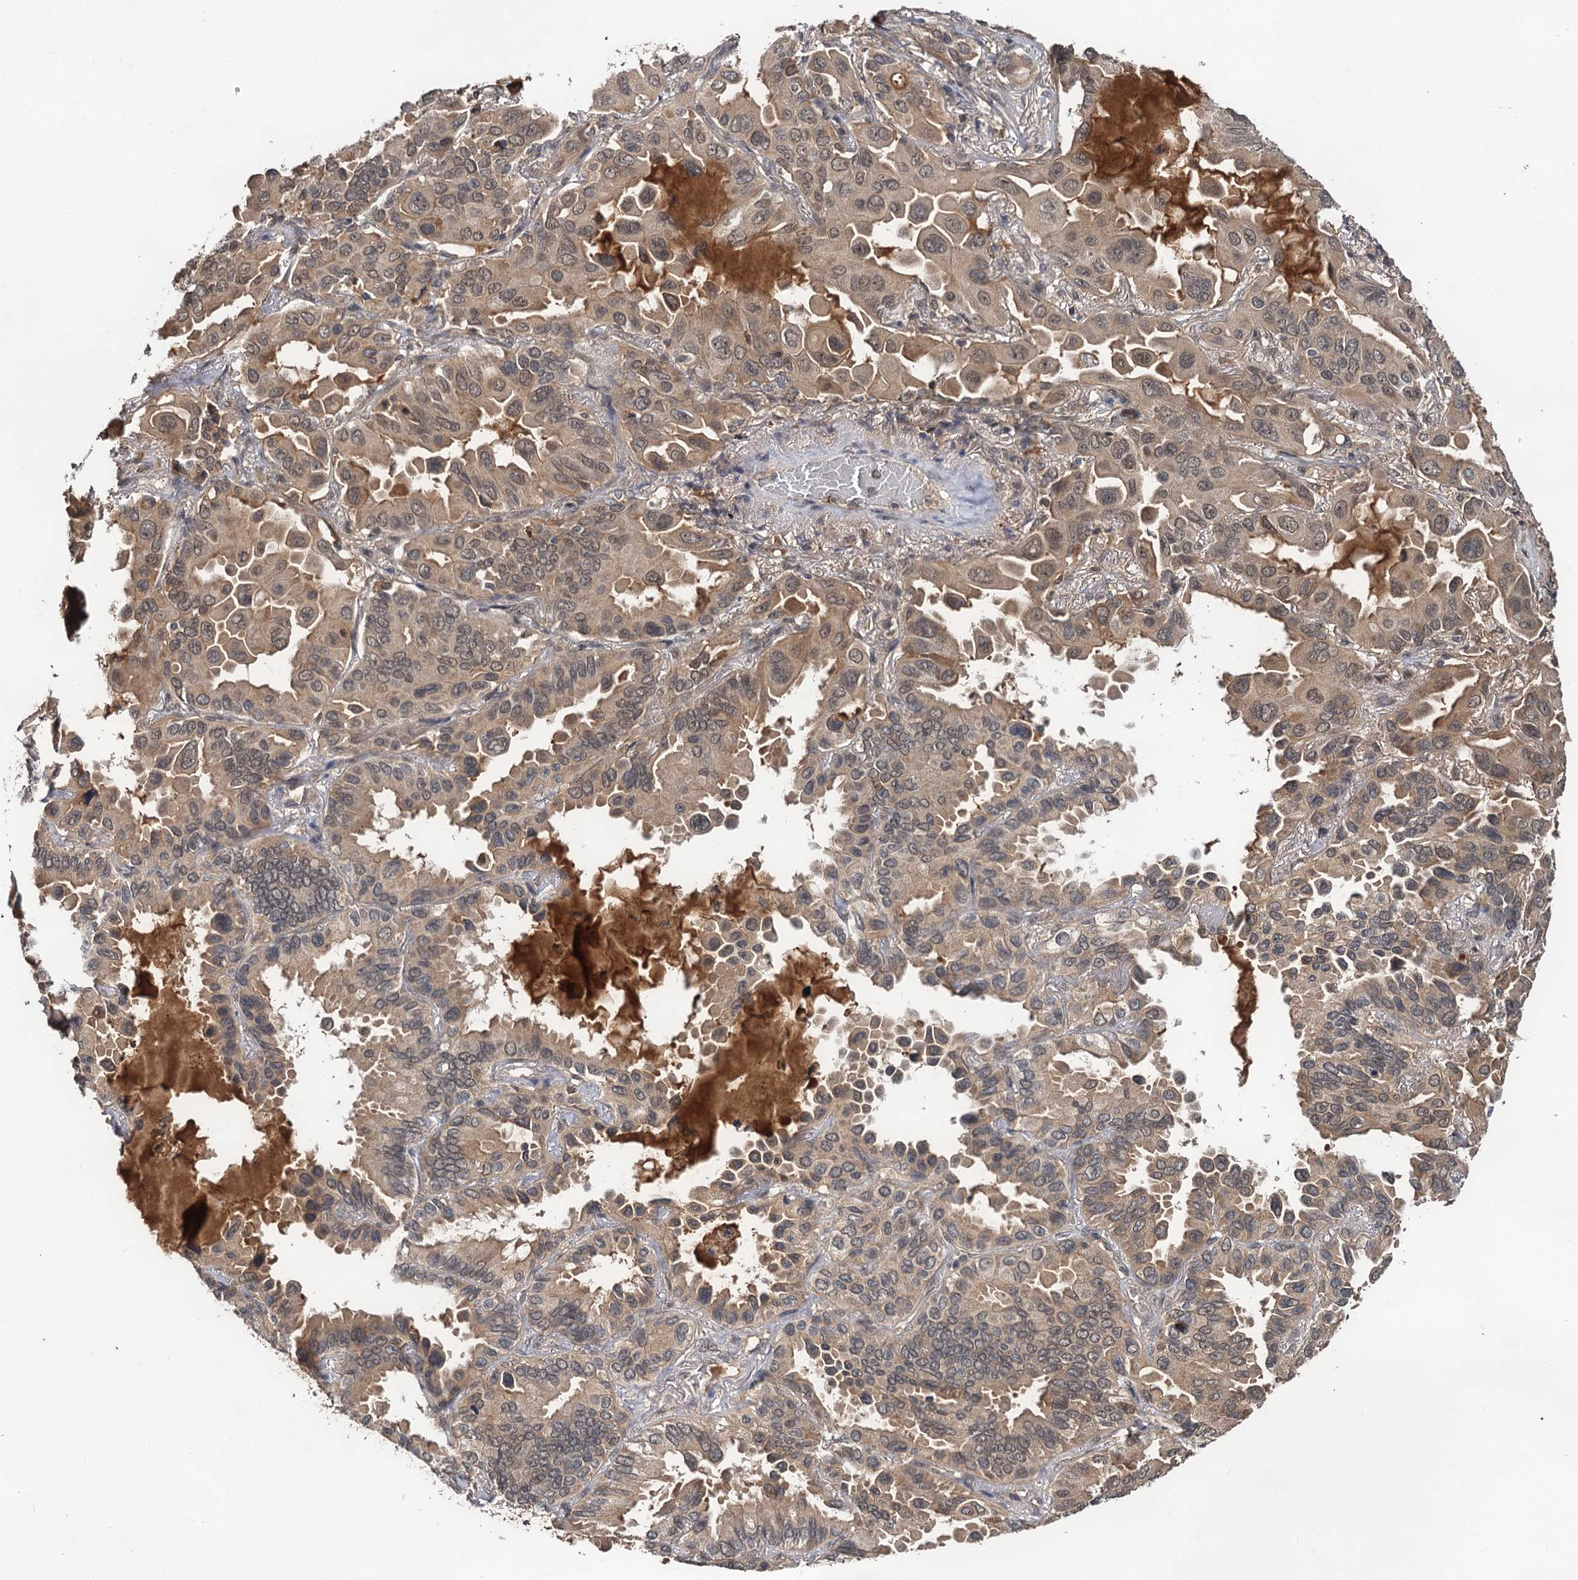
{"staining": {"intensity": "weak", "quantity": "25%-75%", "location": "cytoplasmic/membranous"}, "tissue": "lung cancer", "cell_type": "Tumor cells", "image_type": "cancer", "snomed": [{"axis": "morphology", "description": "Adenocarcinoma, NOS"}, {"axis": "topography", "description": "Lung"}], "caption": "Immunohistochemical staining of lung cancer (adenocarcinoma) displays weak cytoplasmic/membranous protein staining in approximately 25%-75% of tumor cells.", "gene": "MBD6", "patient": {"sex": "male", "age": 64}}